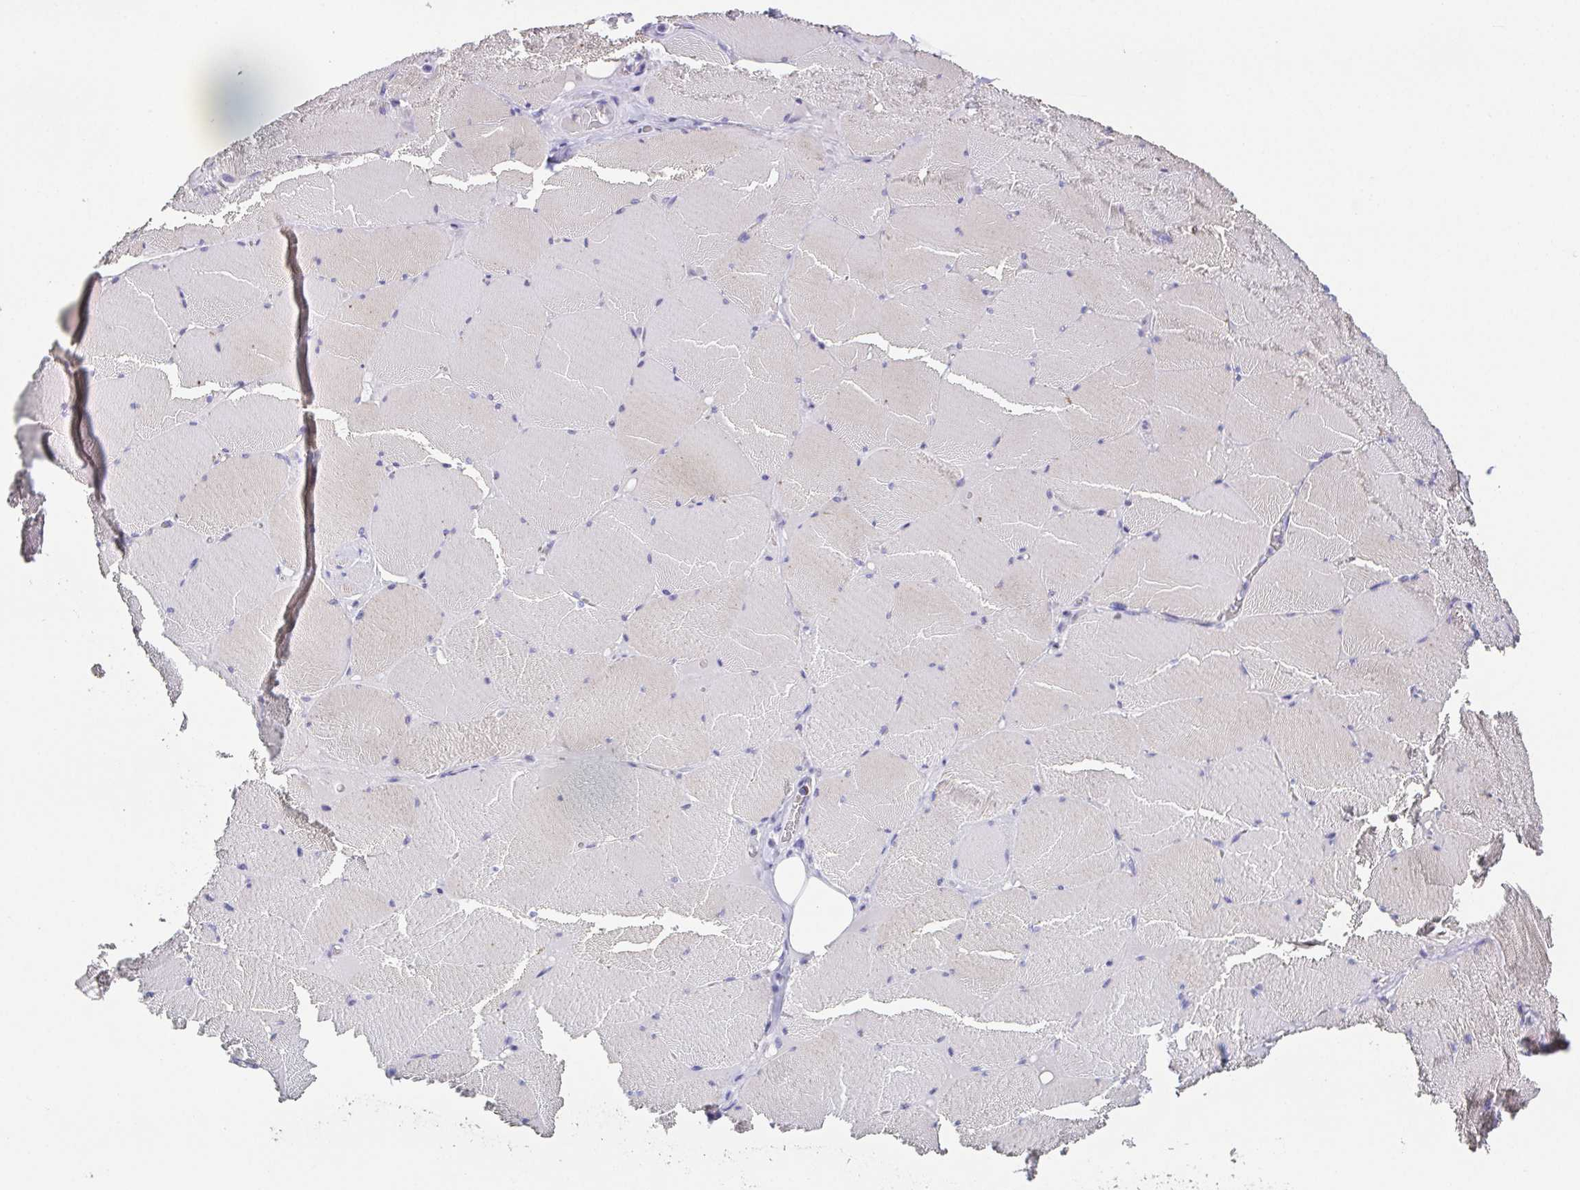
{"staining": {"intensity": "weak", "quantity": "25%-75%", "location": "cytoplasmic/membranous"}, "tissue": "skeletal muscle", "cell_type": "Myocytes", "image_type": "normal", "snomed": [{"axis": "morphology", "description": "Normal tissue, NOS"}, {"axis": "topography", "description": "Skeletal muscle"}, {"axis": "topography", "description": "Head-Neck"}], "caption": "A high-resolution histopathology image shows immunohistochemistry staining of normal skeletal muscle, which displays weak cytoplasmic/membranous expression in approximately 25%-75% of myocytes. The staining was performed using DAB (3,3'-diaminobenzidine) to visualize the protein expression in brown, while the nuclei were stained in blue with hematoxylin (Magnification: 20x).", "gene": "HAPLN2", "patient": {"sex": "male", "age": 66}}